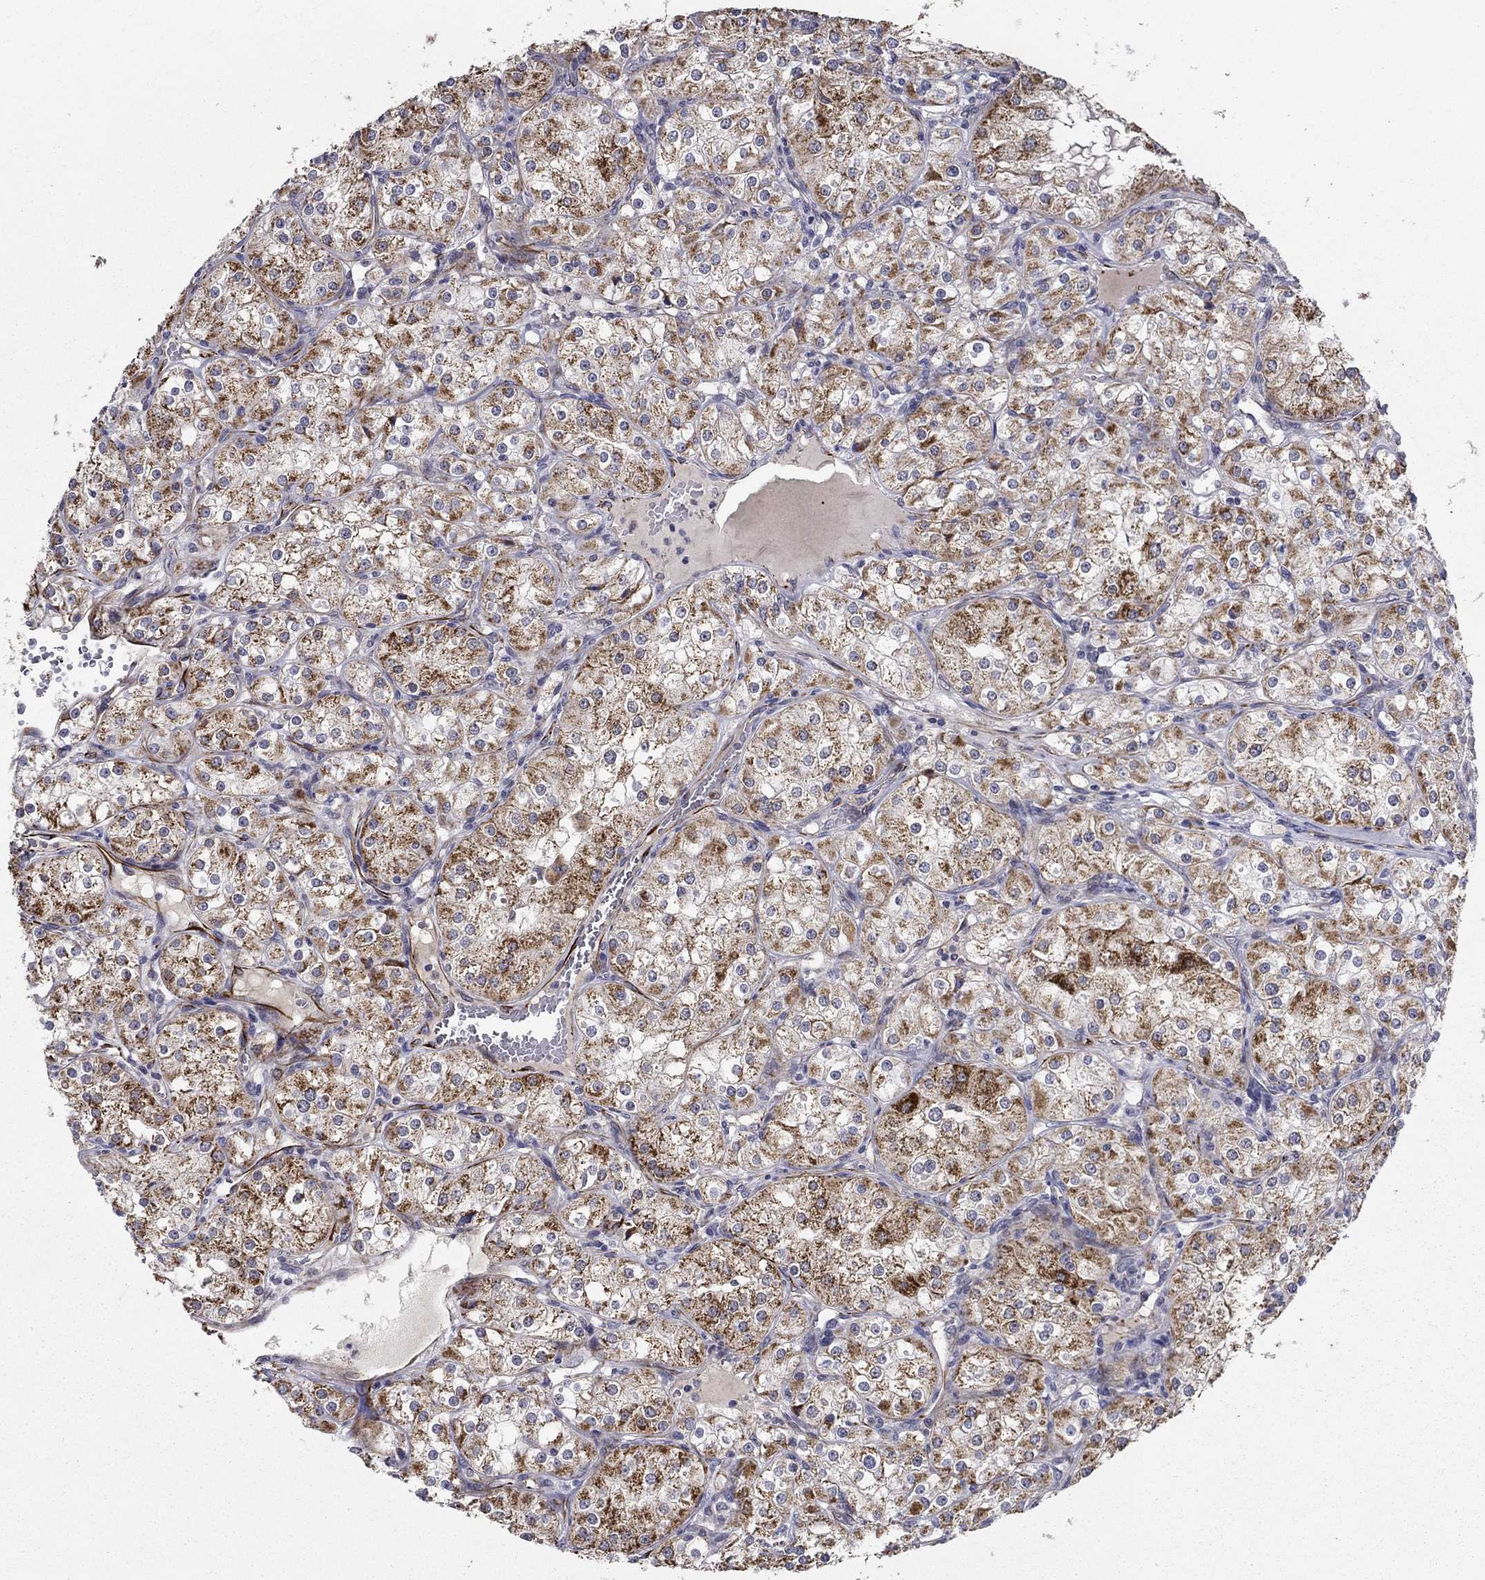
{"staining": {"intensity": "strong", "quantity": "25%-75%", "location": "cytoplasmic/membranous"}, "tissue": "renal cancer", "cell_type": "Tumor cells", "image_type": "cancer", "snomed": [{"axis": "morphology", "description": "Adenocarcinoma, NOS"}, {"axis": "topography", "description": "Kidney"}], "caption": "High-magnification brightfield microscopy of adenocarcinoma (renal) stained with DAB (3,3'-diaminobenzidine) (brown) and counterstained with hematoxylin (blue). tumor cells exhibit strong cytoplasmic/membranous expression is present in approximately25%-75% of cells.", "gene": "LACTB2", "patient": {"sex": "male", "age": 77}}